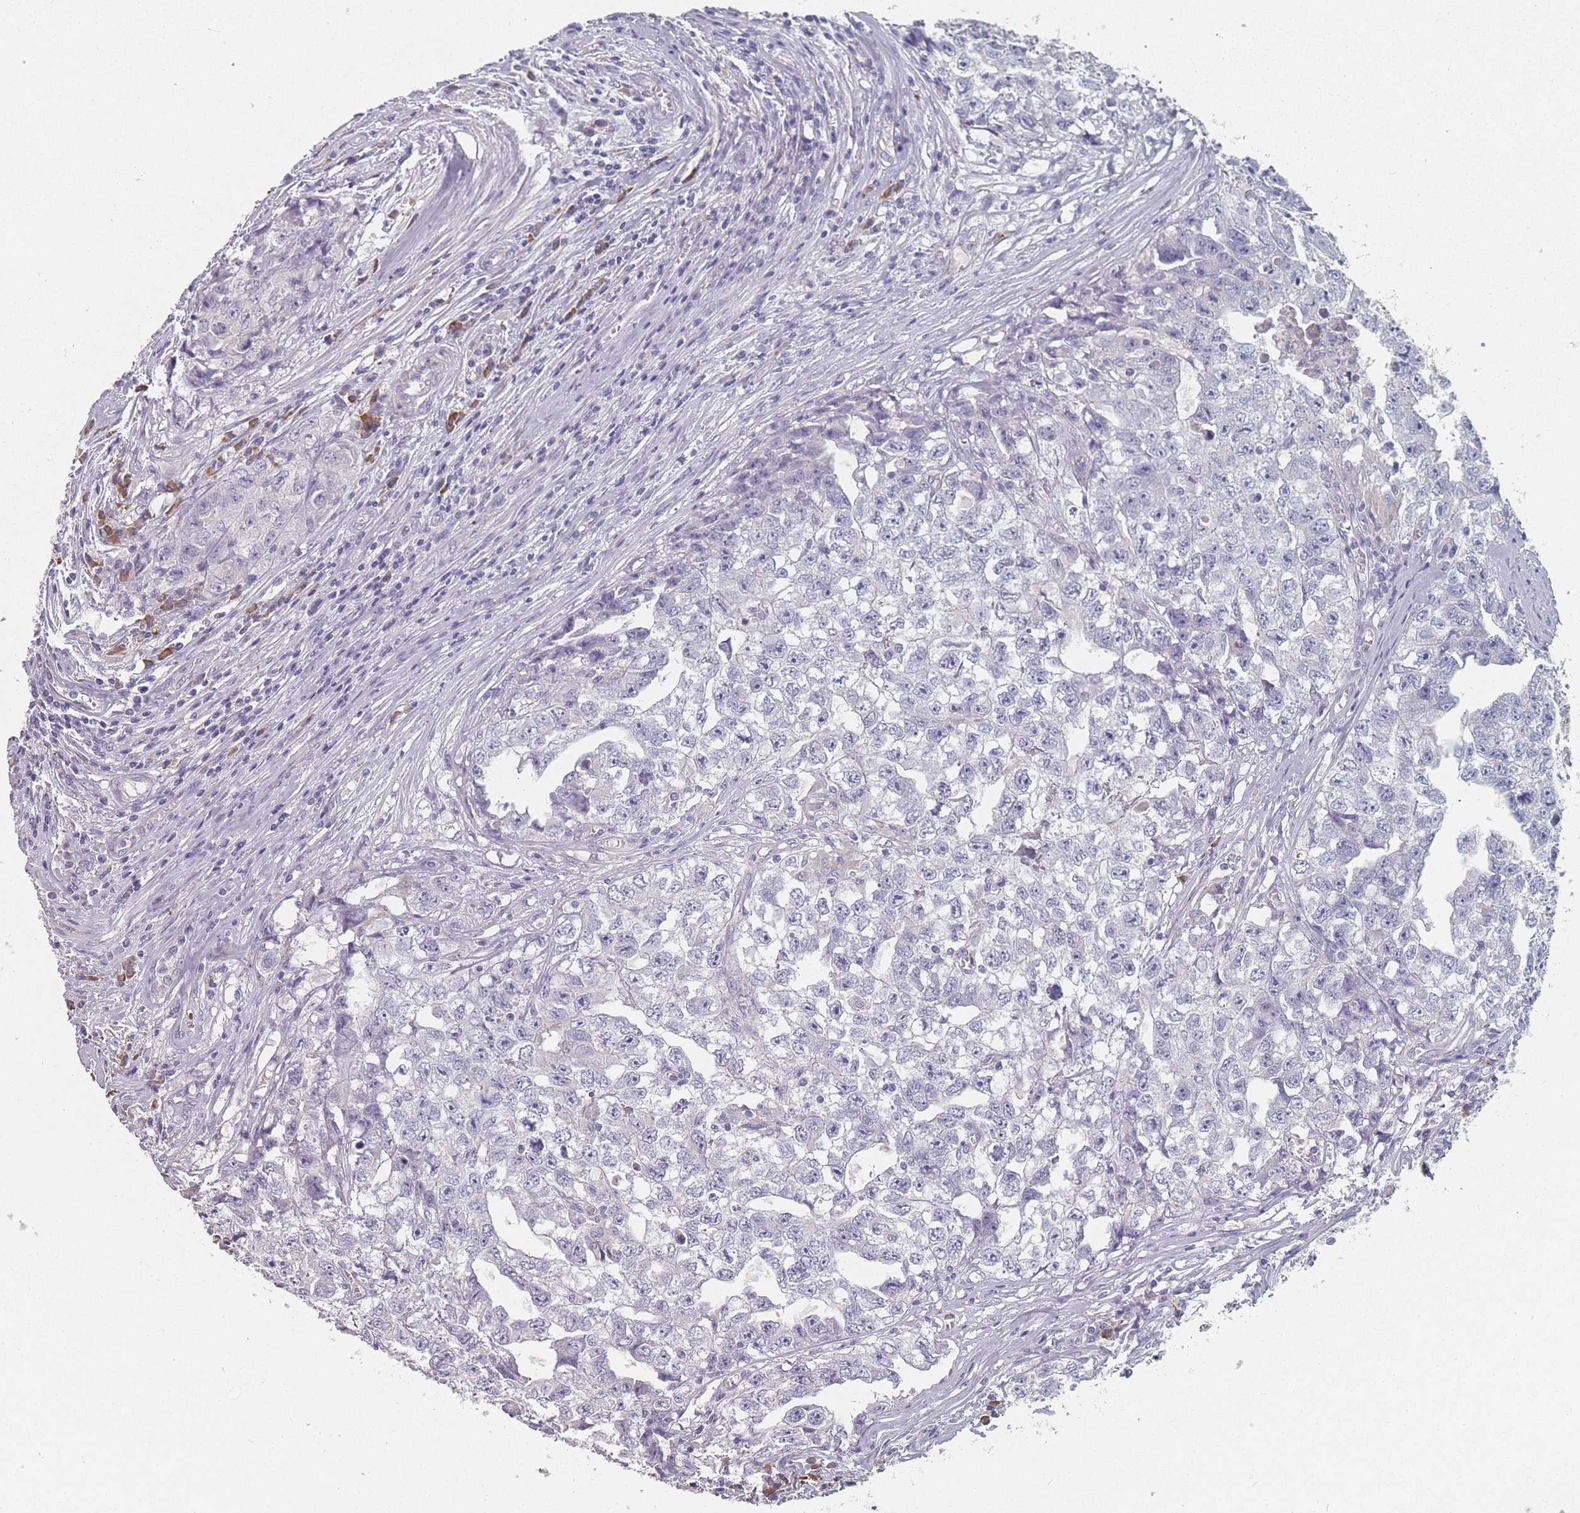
{"staining": {"intensity": "negative", "quantity": "none", "location": "none"}, "tissue": "testis cancer", "cell_type": "Tumor cells", "image_type": "cancer", "snomed": [{"axis": "morphology", "description": "Seminoma, NOS"}, {"axis": "morphology", "description": "Carcinoma, Embryonal, NOS"}, {"axis": "topography", "description": "Testis"}], "caption": "Histopathology image shows no significant protein expression in tumor cells of testis seminoma.", "gene": "SLC35E4", "patient": {"sex": "male", "age": 43}}